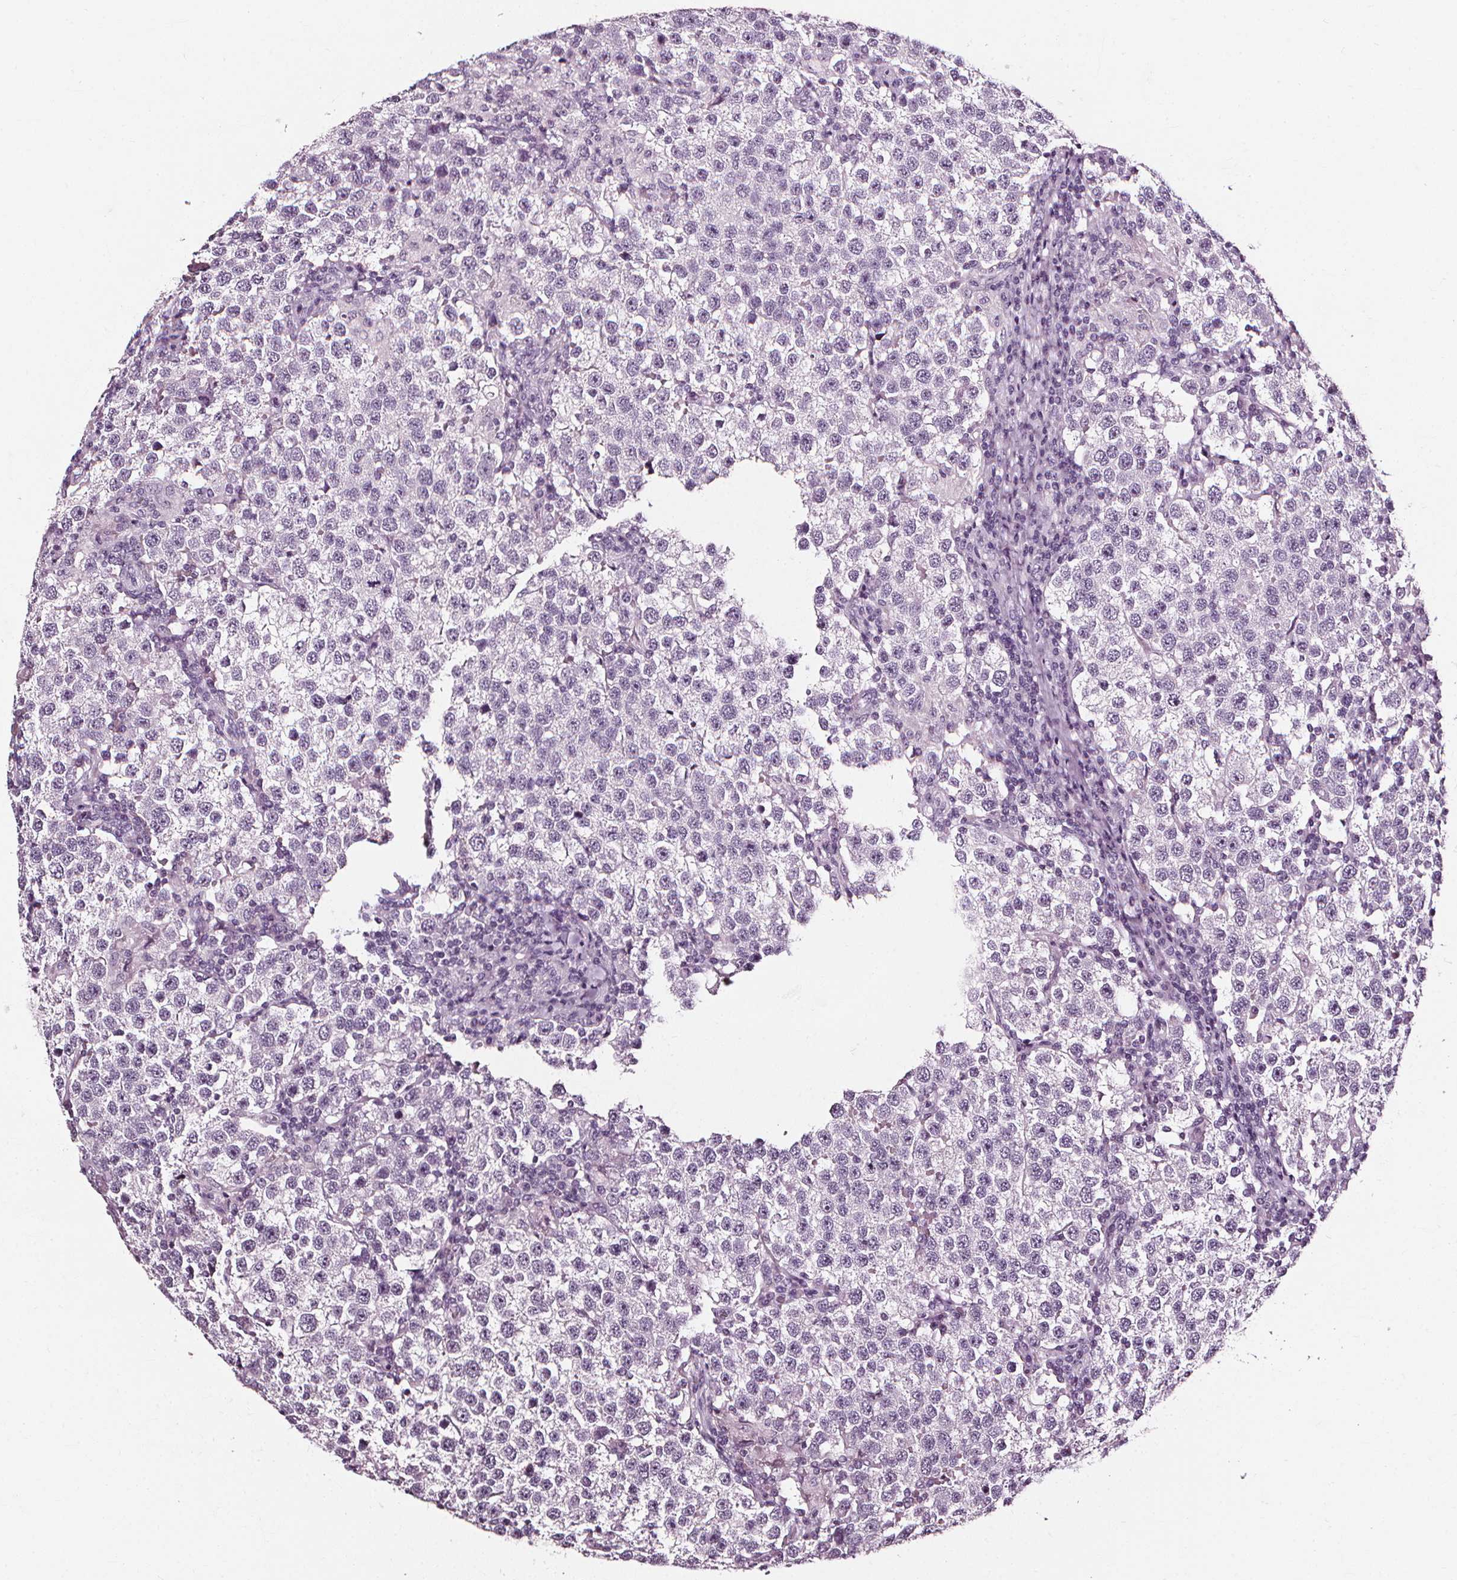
{"staining": {"intensity": "negative", "quantity": "none", "location": "none"}, "tissue": "testis cancer", "cell_type": "Tumor cells", "image_type": "cancer", "snomed": [{"axis": "morphology", "description": "Seminoma, NOS"}, {"axis": "topography", "description": "Testis"}], "caption": "There is no significant positivity in tumor cells of seminoma (testis).", "gene": "DEFA5", "patient": {"sex": "male", "age": 37}}